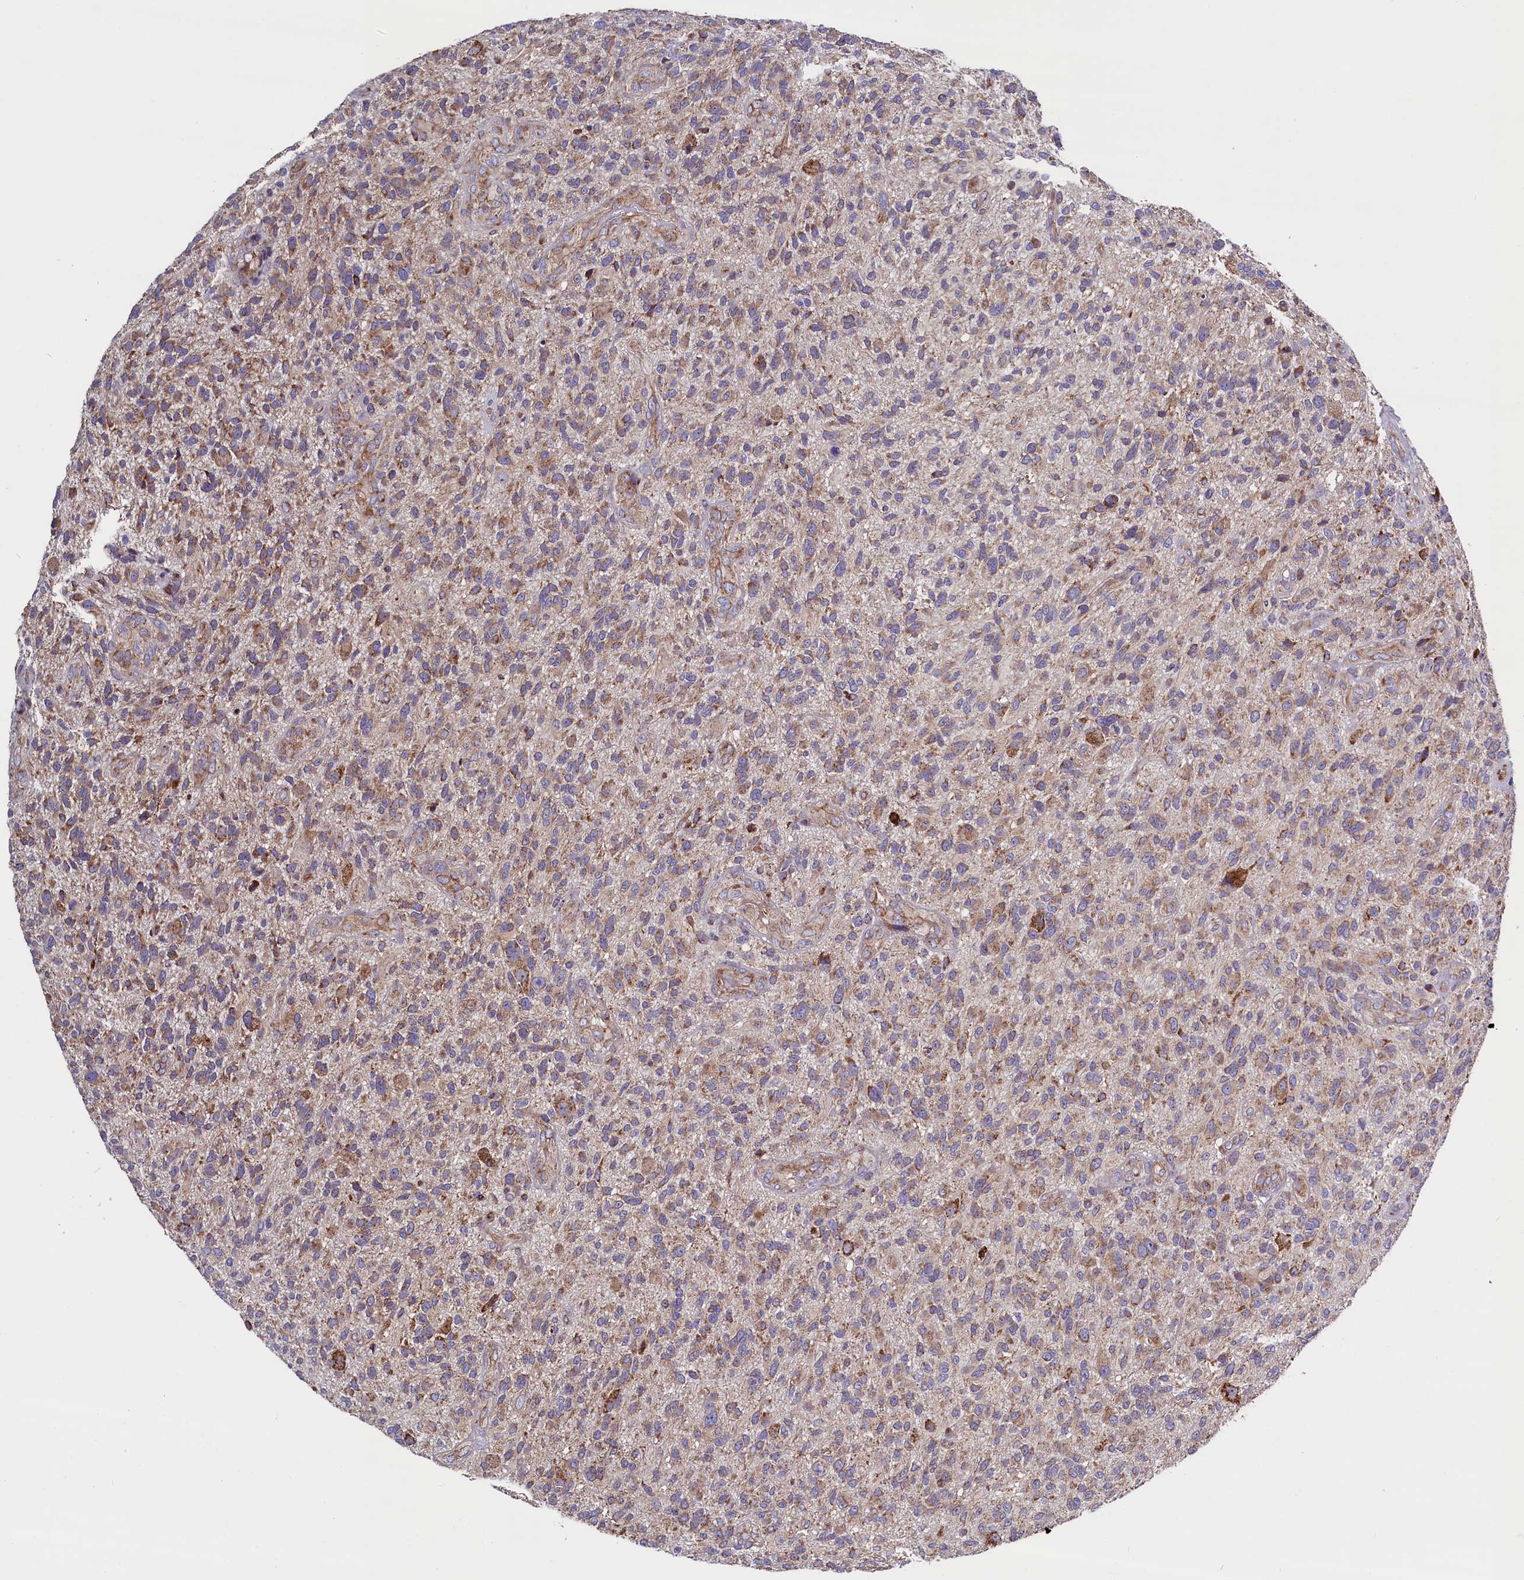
{"staining": {"intensity": "weak", "quantity": "25%-75%", "location": "cytoplasmic/membranous"}, "tissue": "glioma", "cell_type": "Tumor cells", "image_type": "cancer", "snomed": [{"axis": "morphology", "description": "Glioma, malignant, High grade"}, {"axis": "topography", "description": "Brain"}], "caption": "High-power microscopy captured an immunohistochemistry (IHC) image of glioma, revealing weak cytoplasmic/membranous positivity in about 25%-75% of tumor cells. Using DAB (brown) and hematoxylin (blue) stains, captured at high magnification using brightfield microscopy.", "gene": "ZSWIM1", "patient": {"sex": "male", "age": 47}}